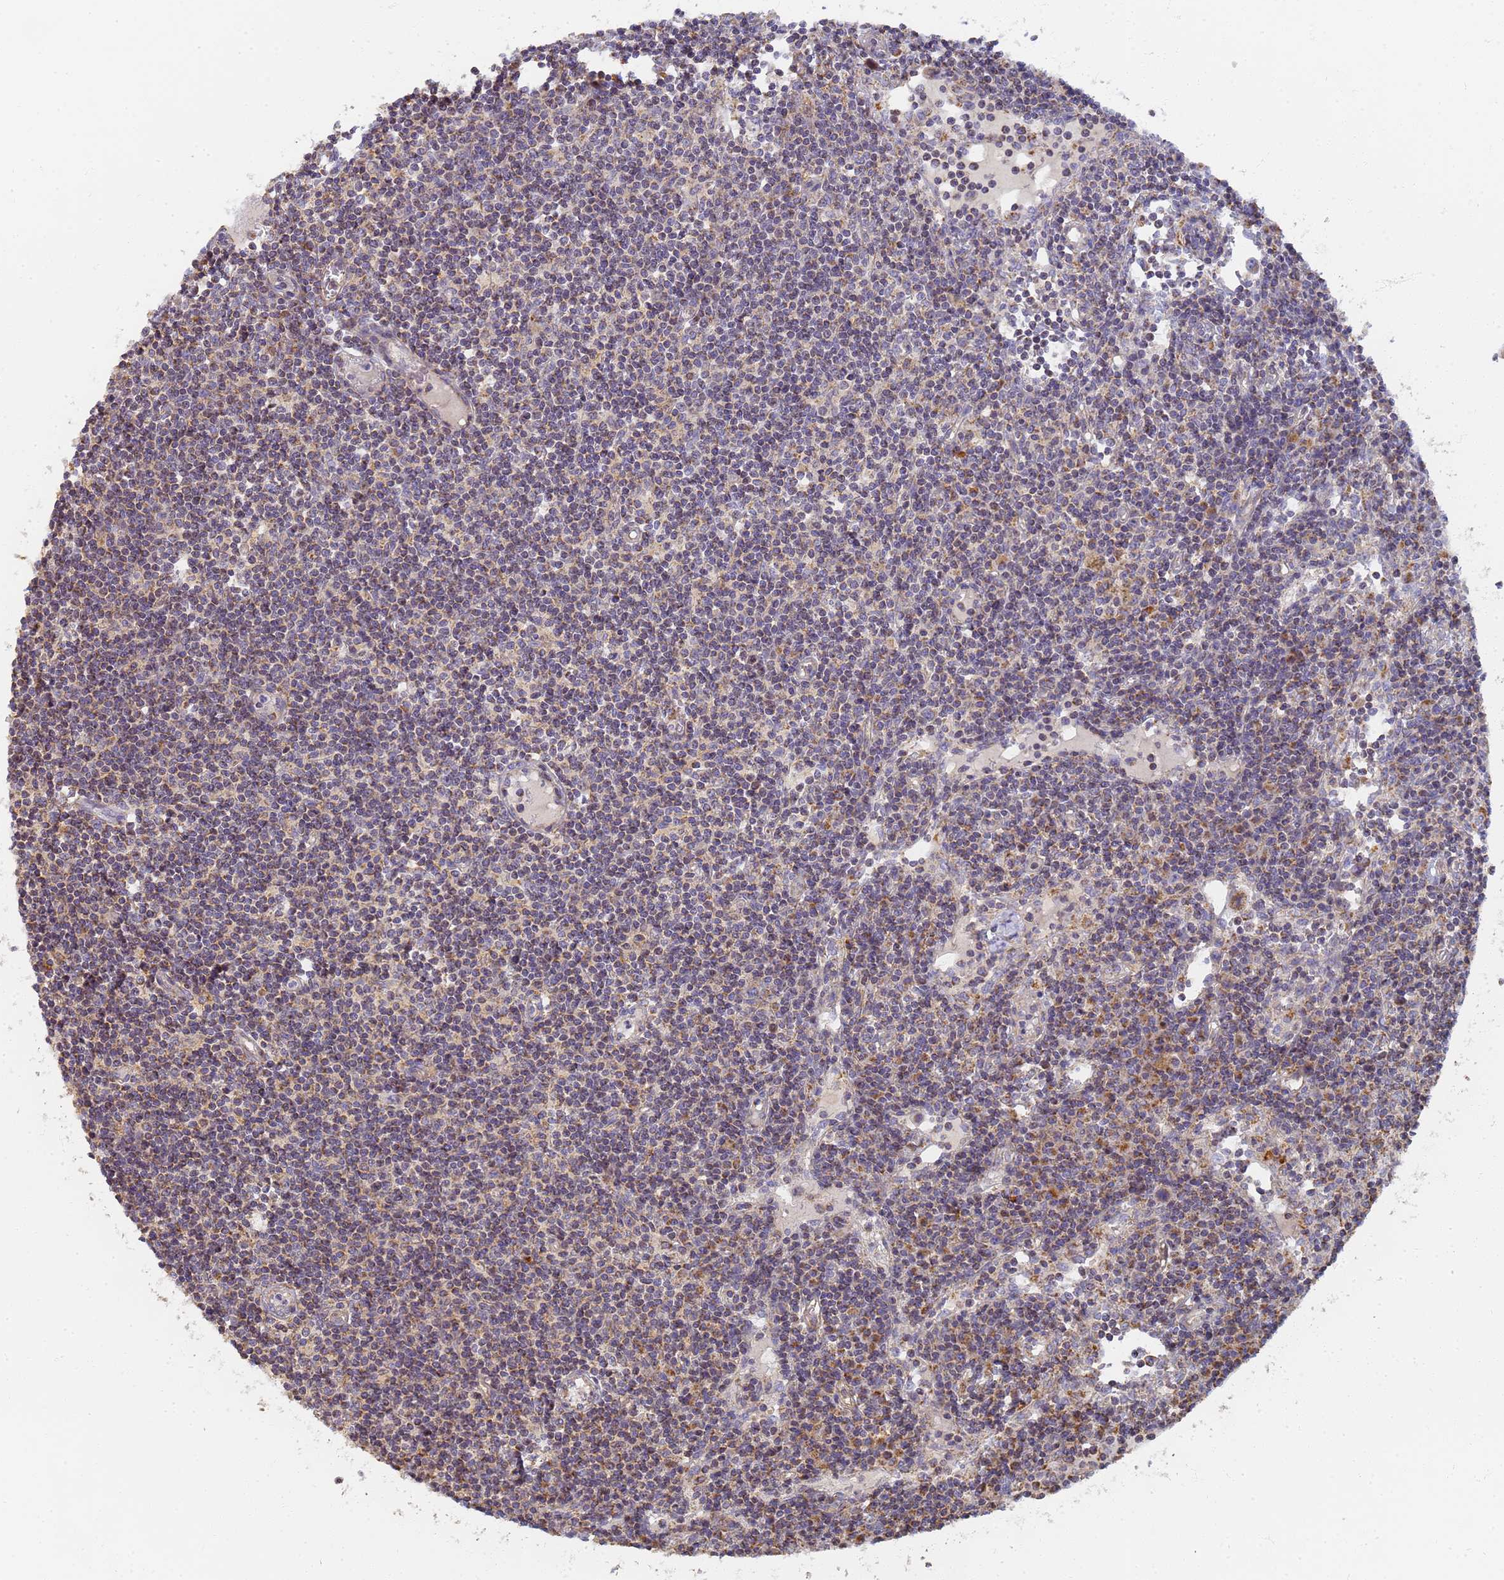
{"staining": {"intensity": "moderate", "quantity": "<25%", "location": "cytoplasmic/membranous"}, "tissue": "lymph node", "cell_type": "Germinal center cells", "image_type": "normal", "snomed": [{"axis": "morphology", "description": "Normal tissue, NOS"}, {"axis": "topography", "description": "Lymph node"}], "caption": "This micrograph displays IHC staining of unremarkable human lymph node, with low moderate cytoplasmic/membranous expression in approximately <25% of germinal center cells.", "gene": "UTP23", "patient": {"sex": "female", "age": 55}}